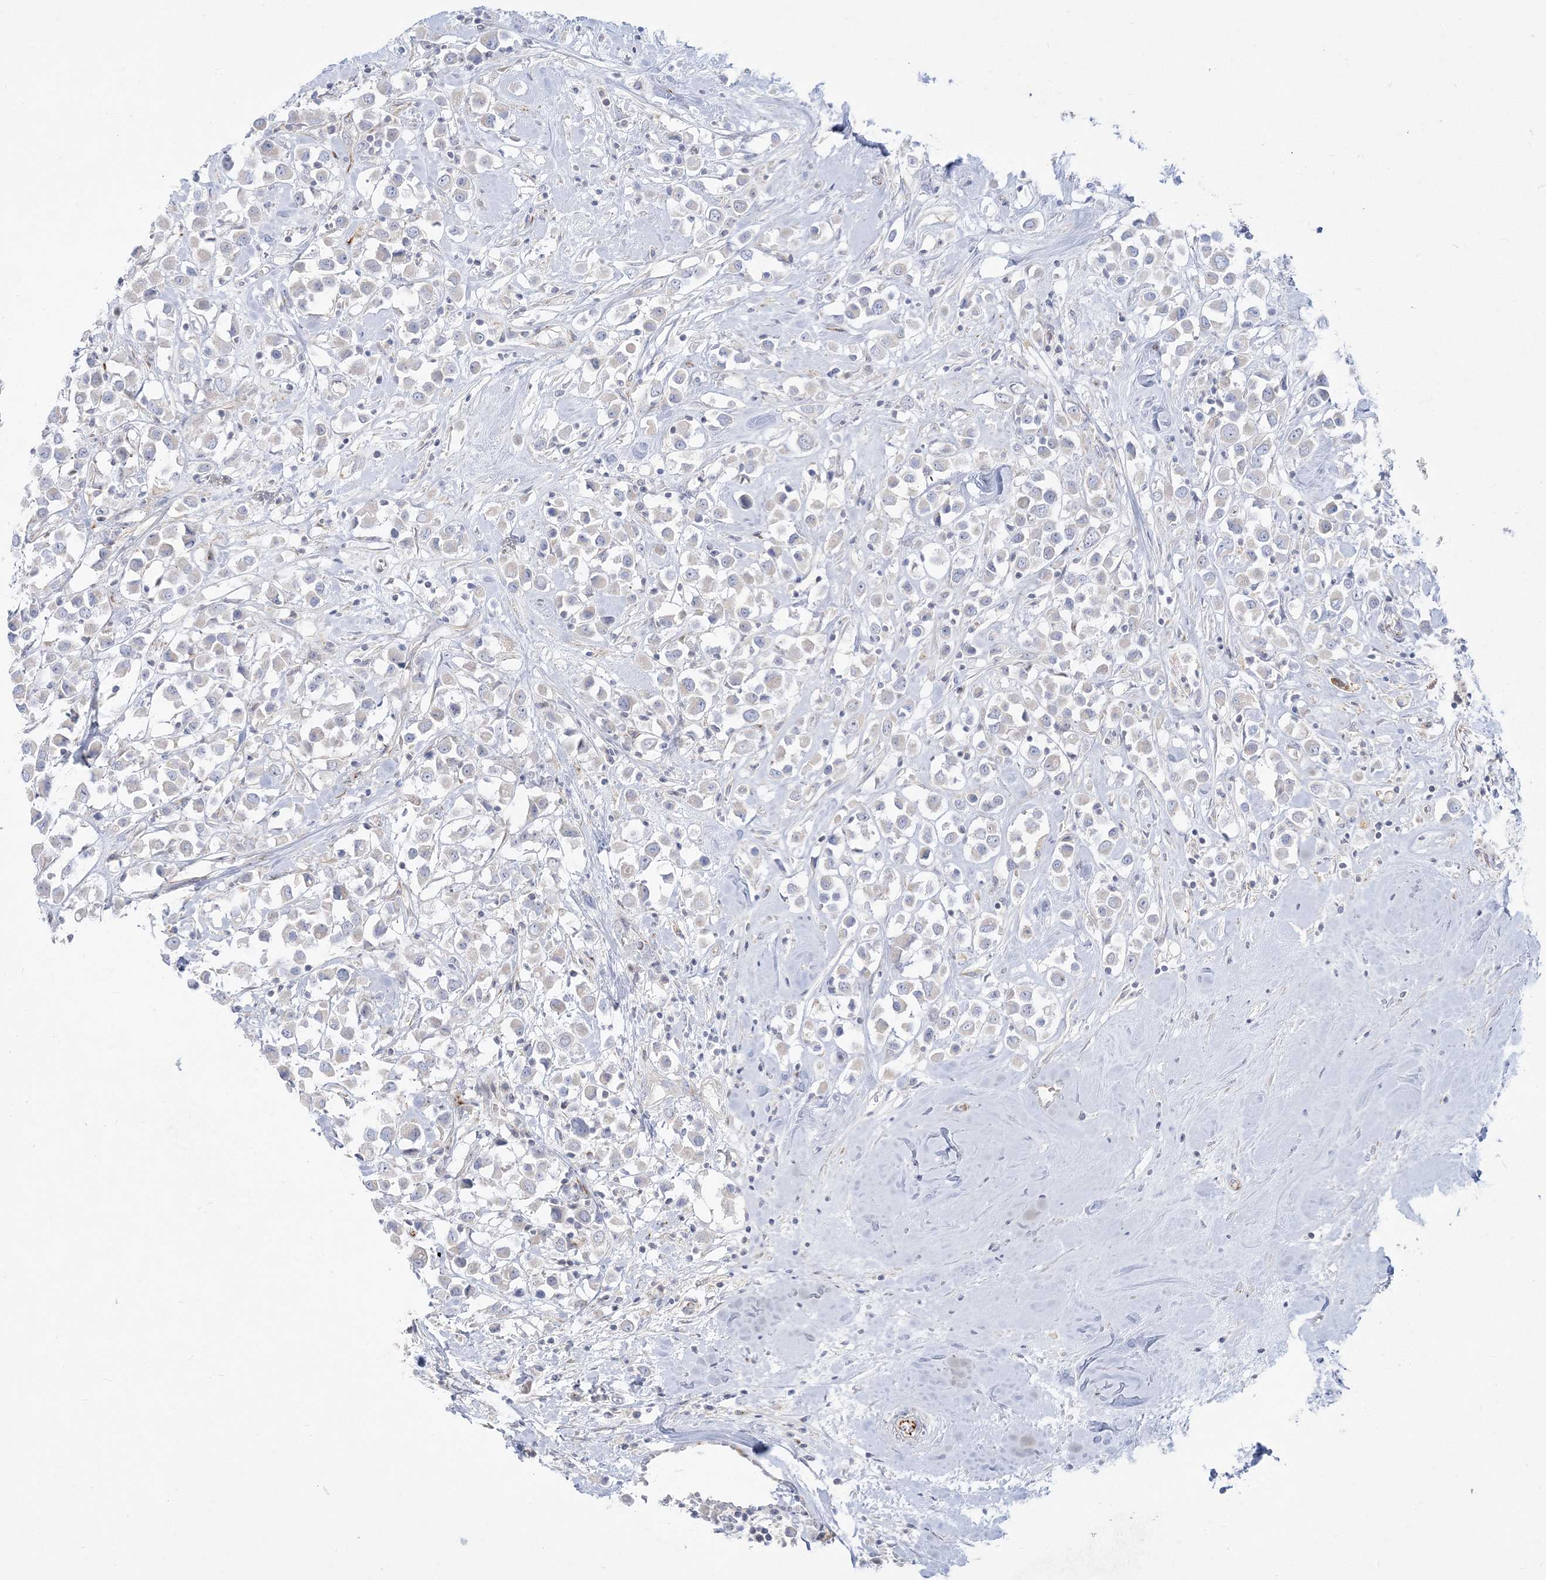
{"staining": {"intensity": "negative", "quantity": "none", "location": "none"}, "tissue": "breast cancer", "cell_type": "Tumor cells", "image_type": "cancer", "snomed": [{"axis": "morphology", "description": "Duct carcinoma"}, {"axis": "topography", "description": "Breast"}], "caption": "Immunohistochemistry (IHC) micrograph of neoplastic tissue: breast cancer (invasive ductal carcinoma) stained with DAB reveals no significant protein staining in tumor cells.", "gene": "GPAT2", "patient": {"sex": "female", "age": 61}}